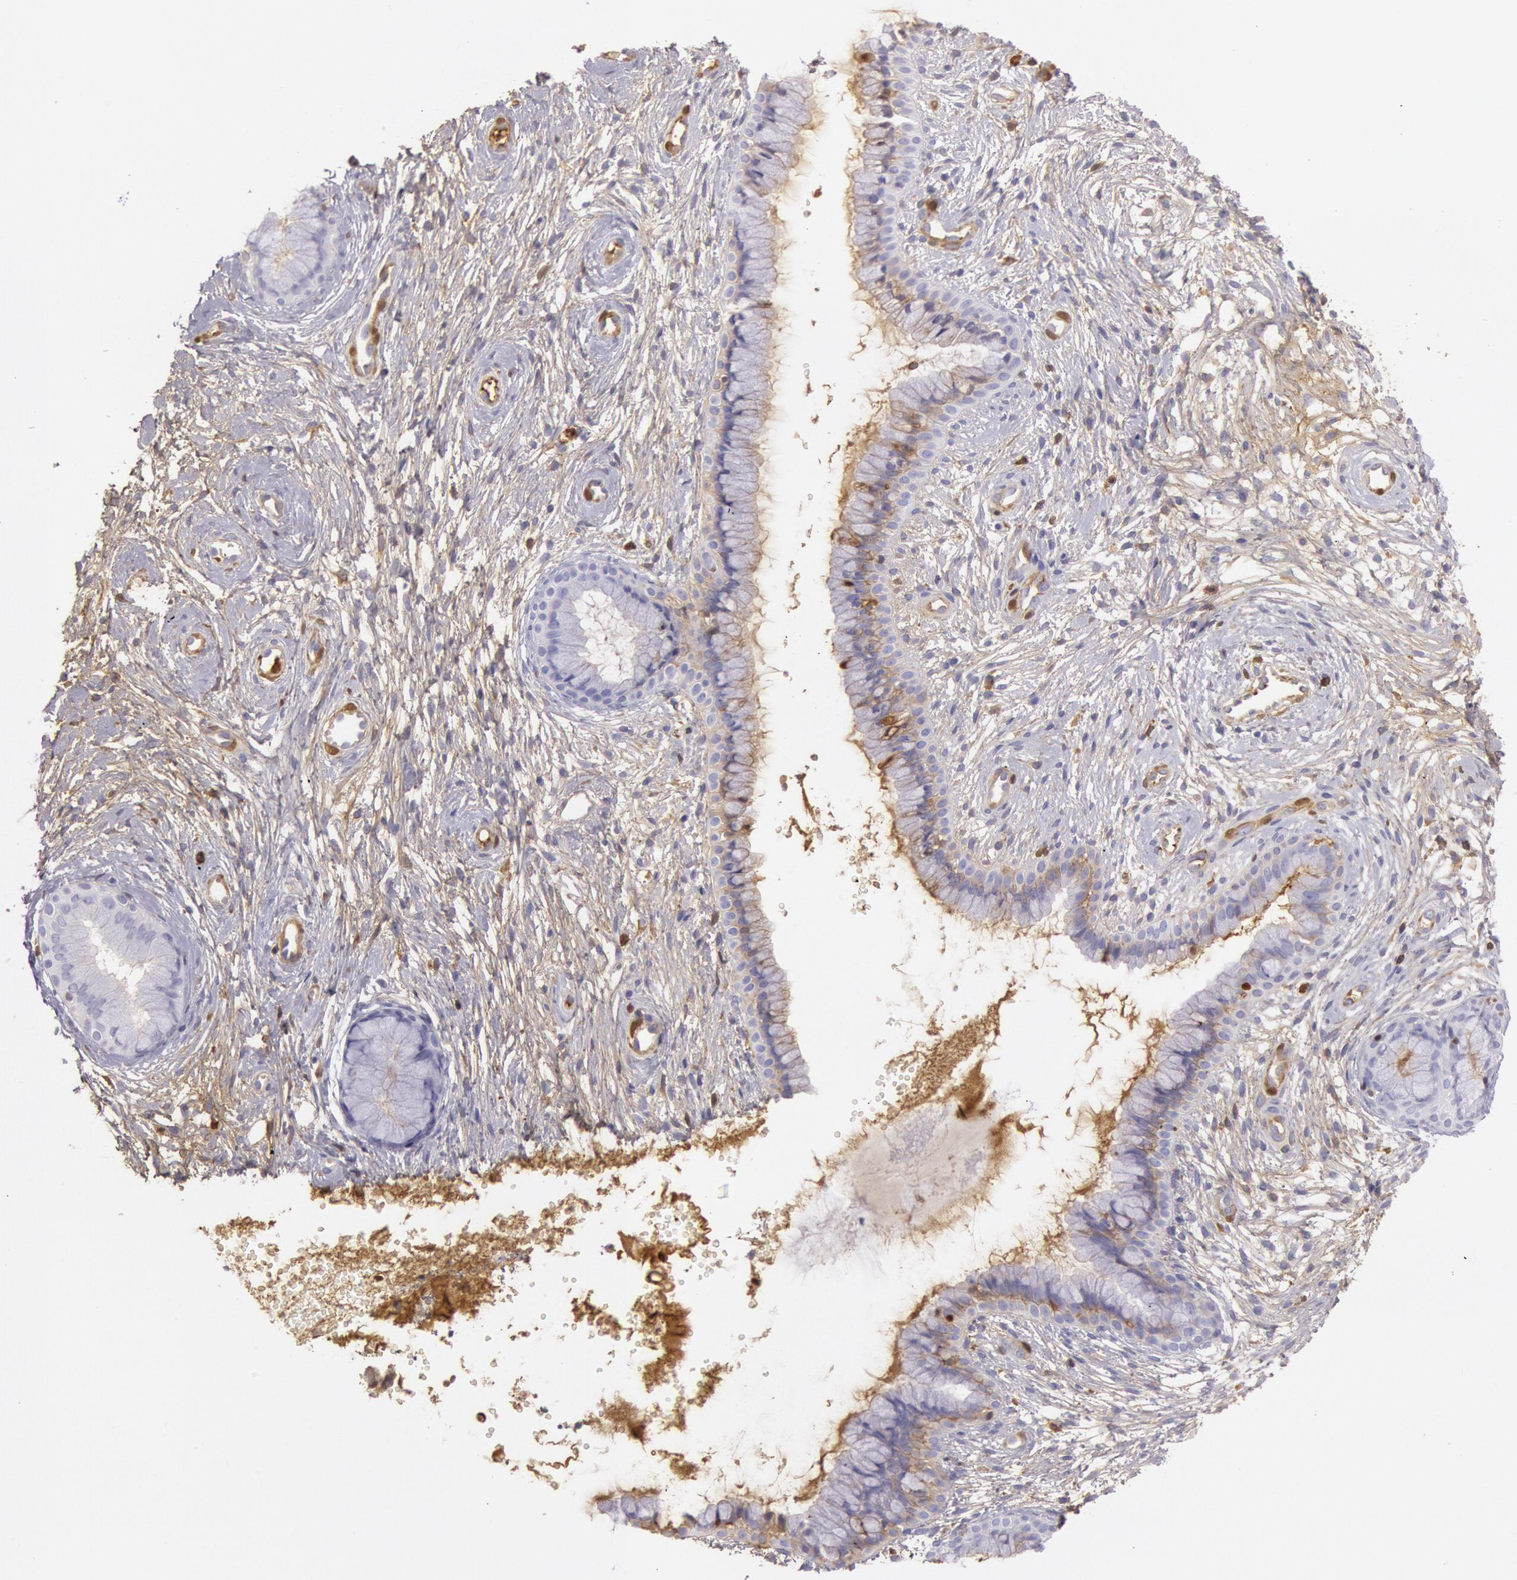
{"staining": {"intensity": "weak", "quantity": "25%-75%", "location": "cytoplasmic/membranous"}, "tissue": "cervix", "cell_type": "Glandular cells", "image_type": "normal", "snomed": [{"axis": "morphology", "description": "Normal tissue, NOS"}, {"axis": "topography", "description": "Cervix"}], "caption": "A histopathology image showing weak cytoplasmic/membranous staining in approximately 25%-75% of glandular cells in benign cervix, as visualized by brown immunohistochemical staining.", "gene": "IGHG1", "patient": {"sex": "female", "age": 39}}